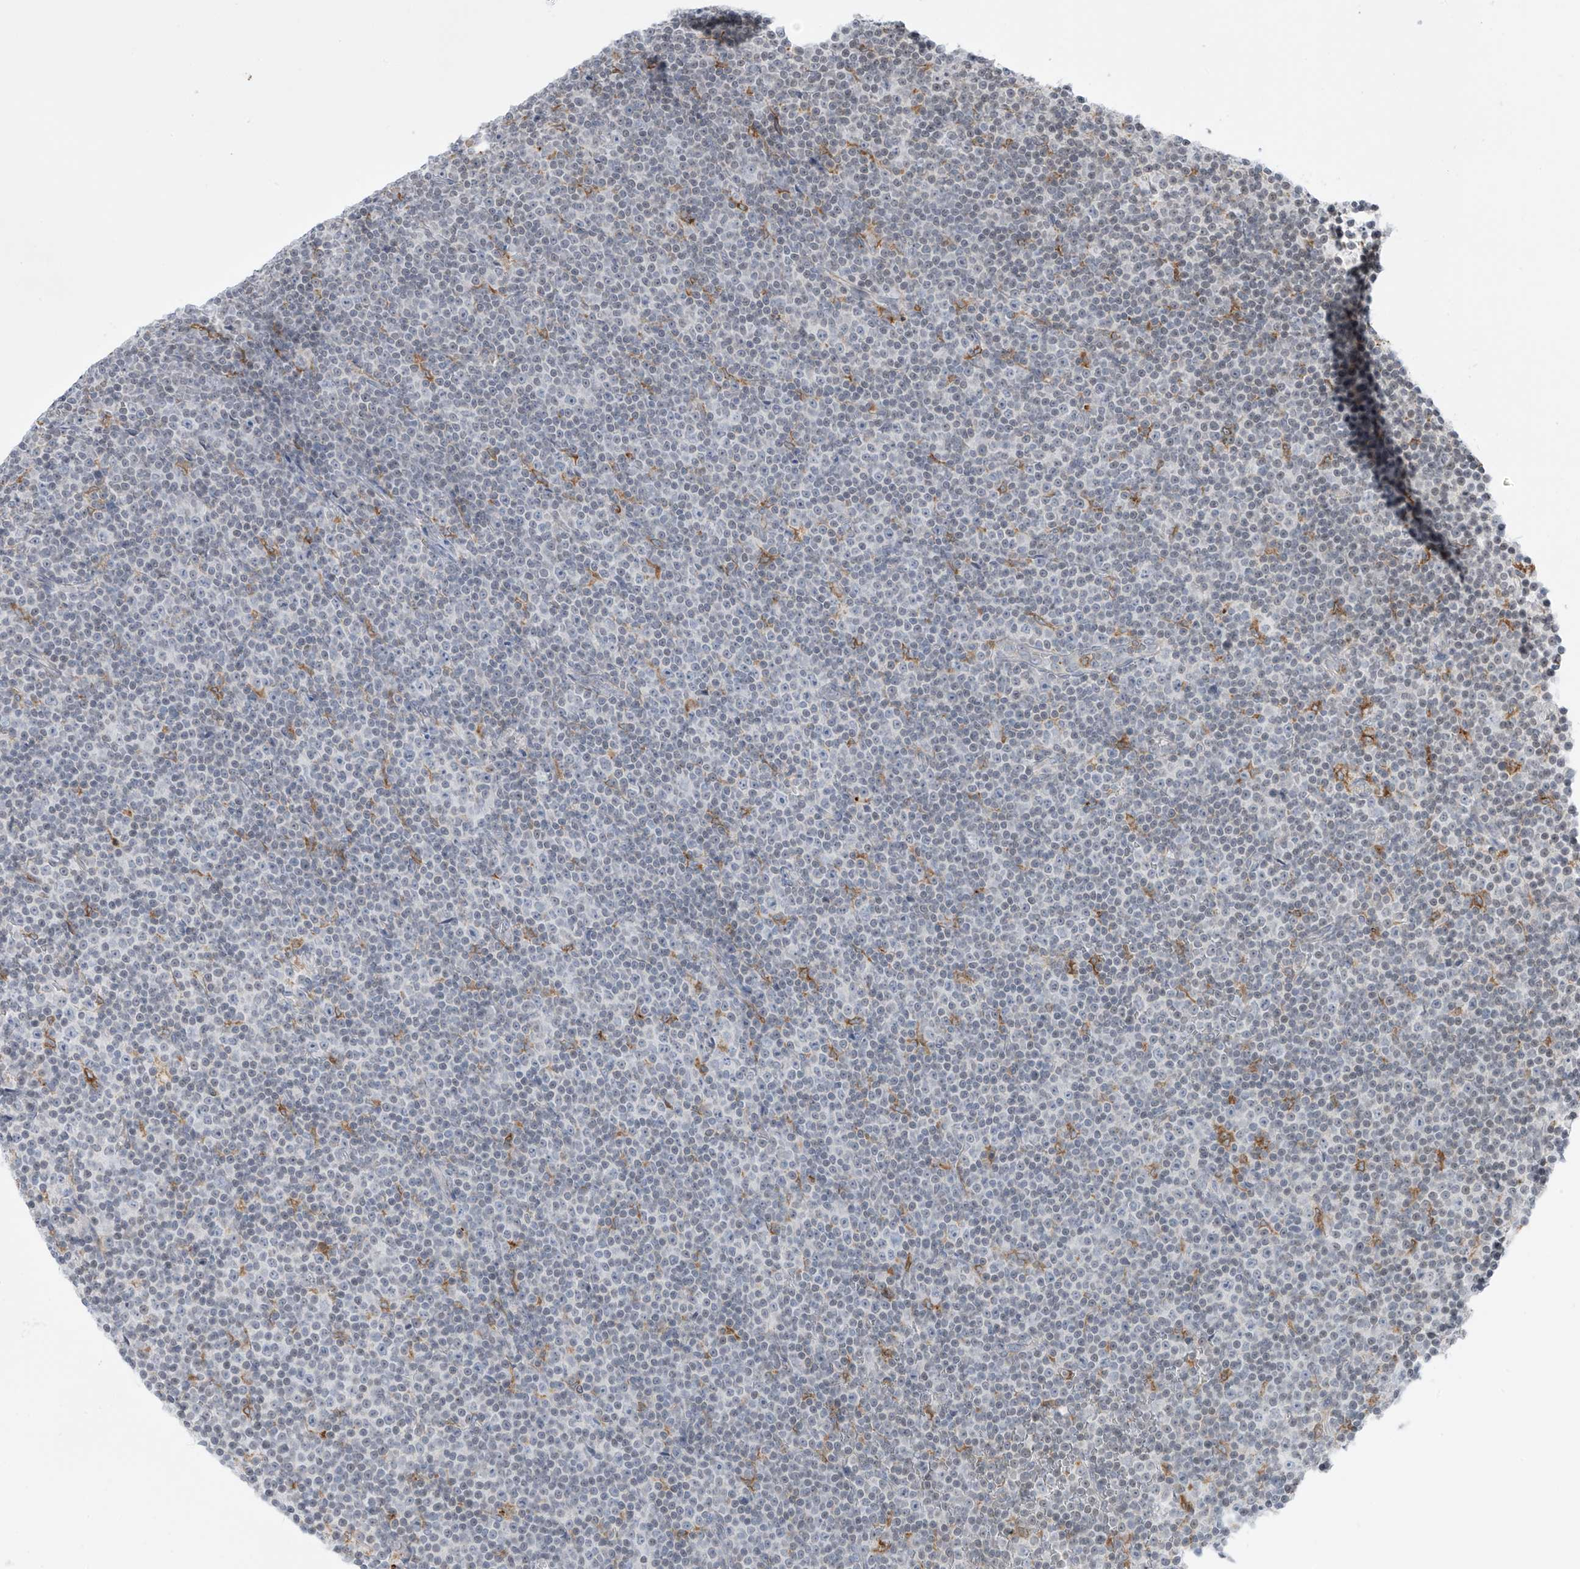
{"staining": {"intensity": "negative", "quantity": "none", "location": "none"}, "tissue": "lymphoma", "cell_type": "Tumor cells", "image_type": "cancer", "snomed": [{"axis": "morphology", "description": "Malignant lymphoma, non-Hodgkin's type, Low grade"}, {"axis": "topography", "description": "Lymph node"}], "caption": "DAB immunohistochemical staining of malignant lymphoma, non-Hodgkin's type (low-grade) demonstrates no significant positivity in tumor cells.", "gene": "TBXAS1", "patient": {"sex": "female", "age": 67}}